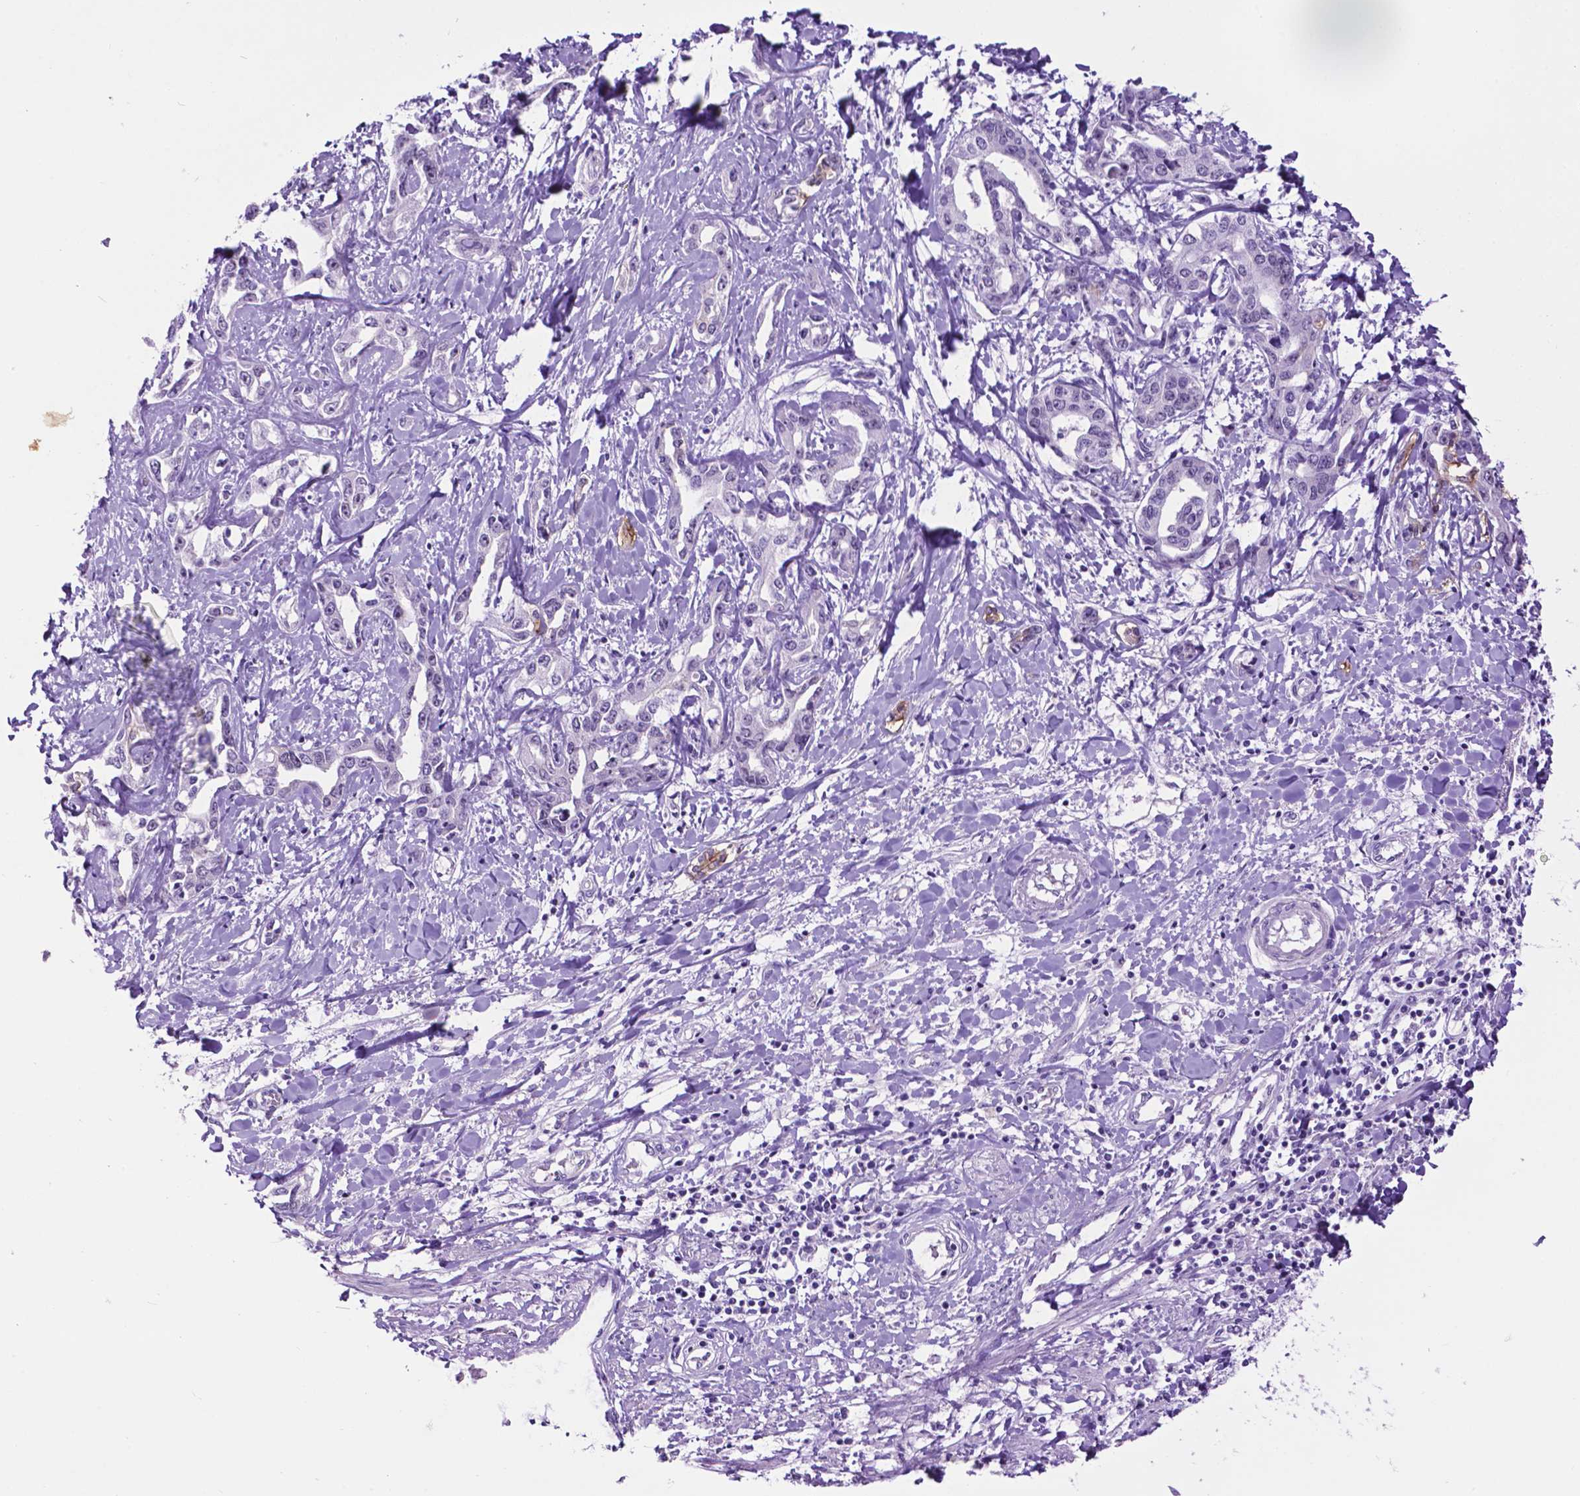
{"staining": {"intensity": "negative", "quantity": "none", "location": "none"}, "tissue": "liver cancer", "cell_type": "Tumor cells", "image_type": "cancer", "snomed": [{"axis": "morphology", "description": "Cholangiocarcinoma"}, {"axis": "topography", "description": "Liver"}], "caption": "Cholangiocarcinoma (liver) stained for a protein using IHC displays no positivity tumor cells.", "gene": "TACSTD2", "patient": {"sex": "male", "age": 59}}